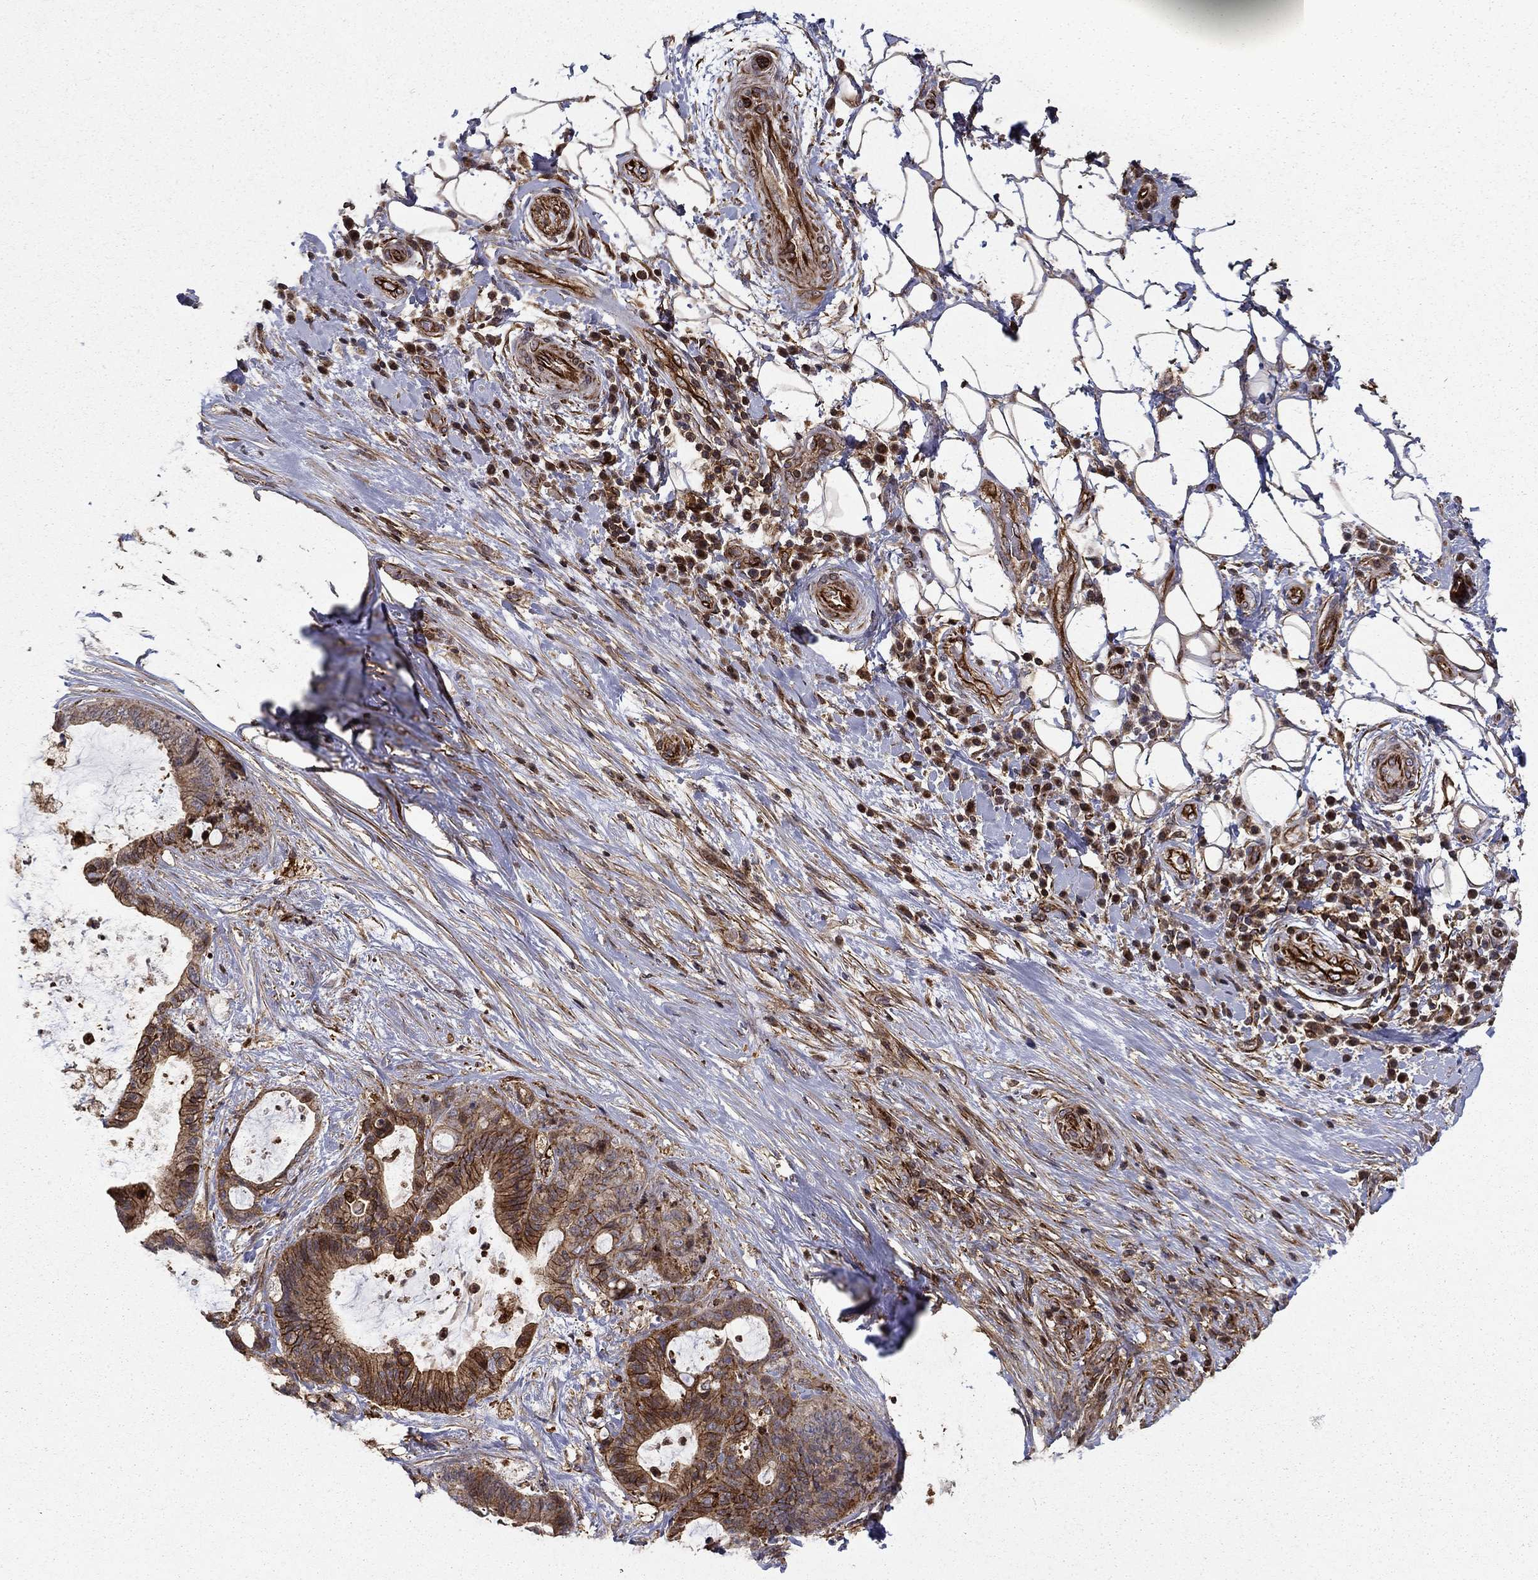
{"staining": {"intensity": "moderate", "quantity": "25%-75%", "location": "cytoplasmic/membranous"}, "tissue": "liver cancer", "cell_type": "Tumor cells", "image_type": "cancer", "snomed": [{"axis": "morphology", "description": "Cholangiocarcinoma"}, {"axis": "topography", "description": "Liver"}], "caption": "An immunohistochemistry photomicrograph of neoplastic tissue is shown. Protein staining in brown shows moderate cytoplasmic/membranous positivity in cholangiocarcinoma (liver) within tumor cells.", "gene": "ADM", "patient": {"sex": "female", "age": 73}}